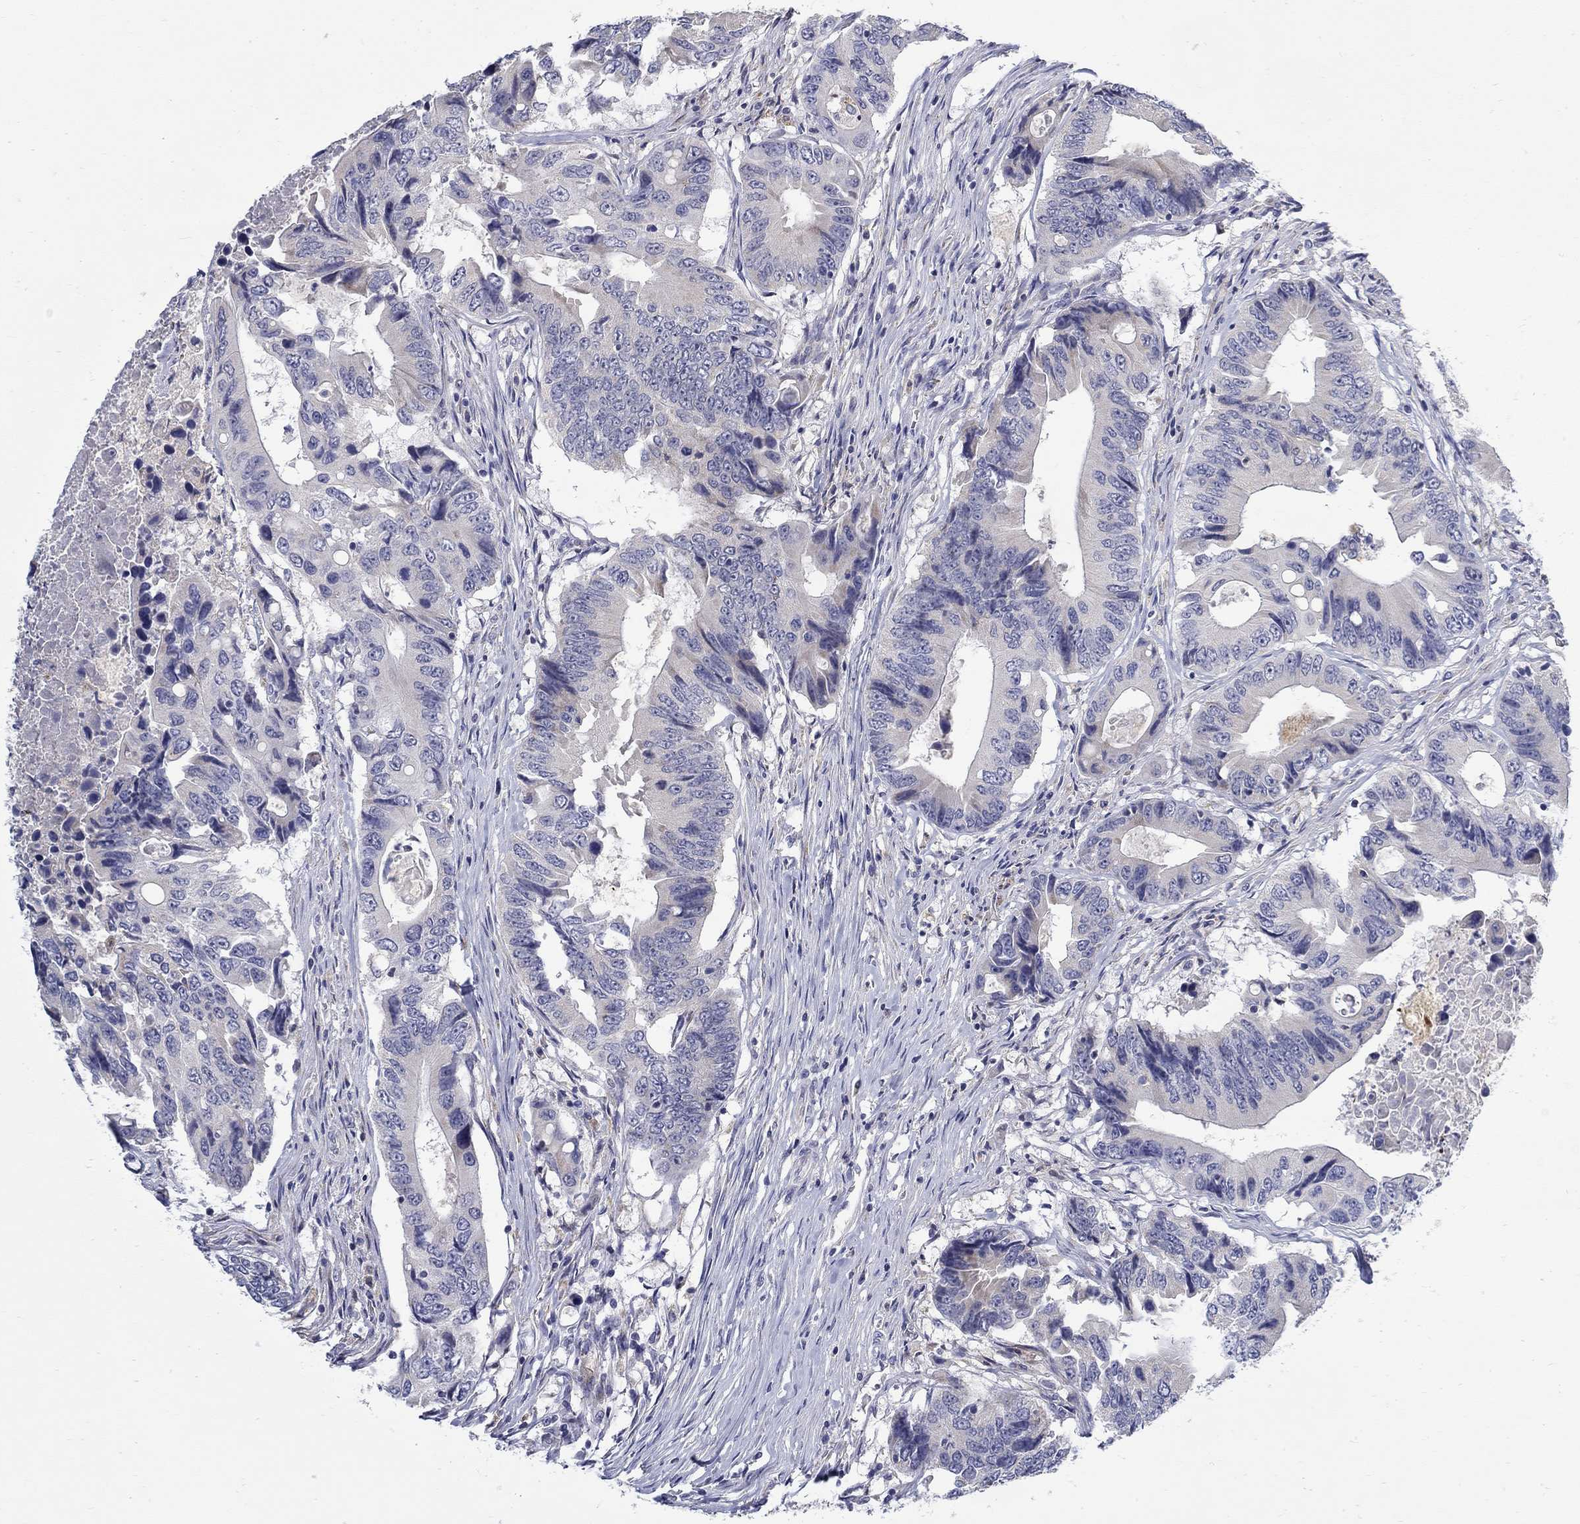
{"staining": {"intensity": "negative", "quantity": "none", "location": "none"}, "tissue": "colorectal cancer", "cell_type": "Tumor cells", "image_type": "cancer", "snomed": [{"axis": "morphology", "description": "Adenocarcinoma, NOS"}, {"axis": "topography", "description": "Colon"}], "caption": "Tumor cells are negative for protein expression in human colorectal adenocarcinoma.", "gene": "ABCA4", "patient": {"sex": "female", "age": 90}}